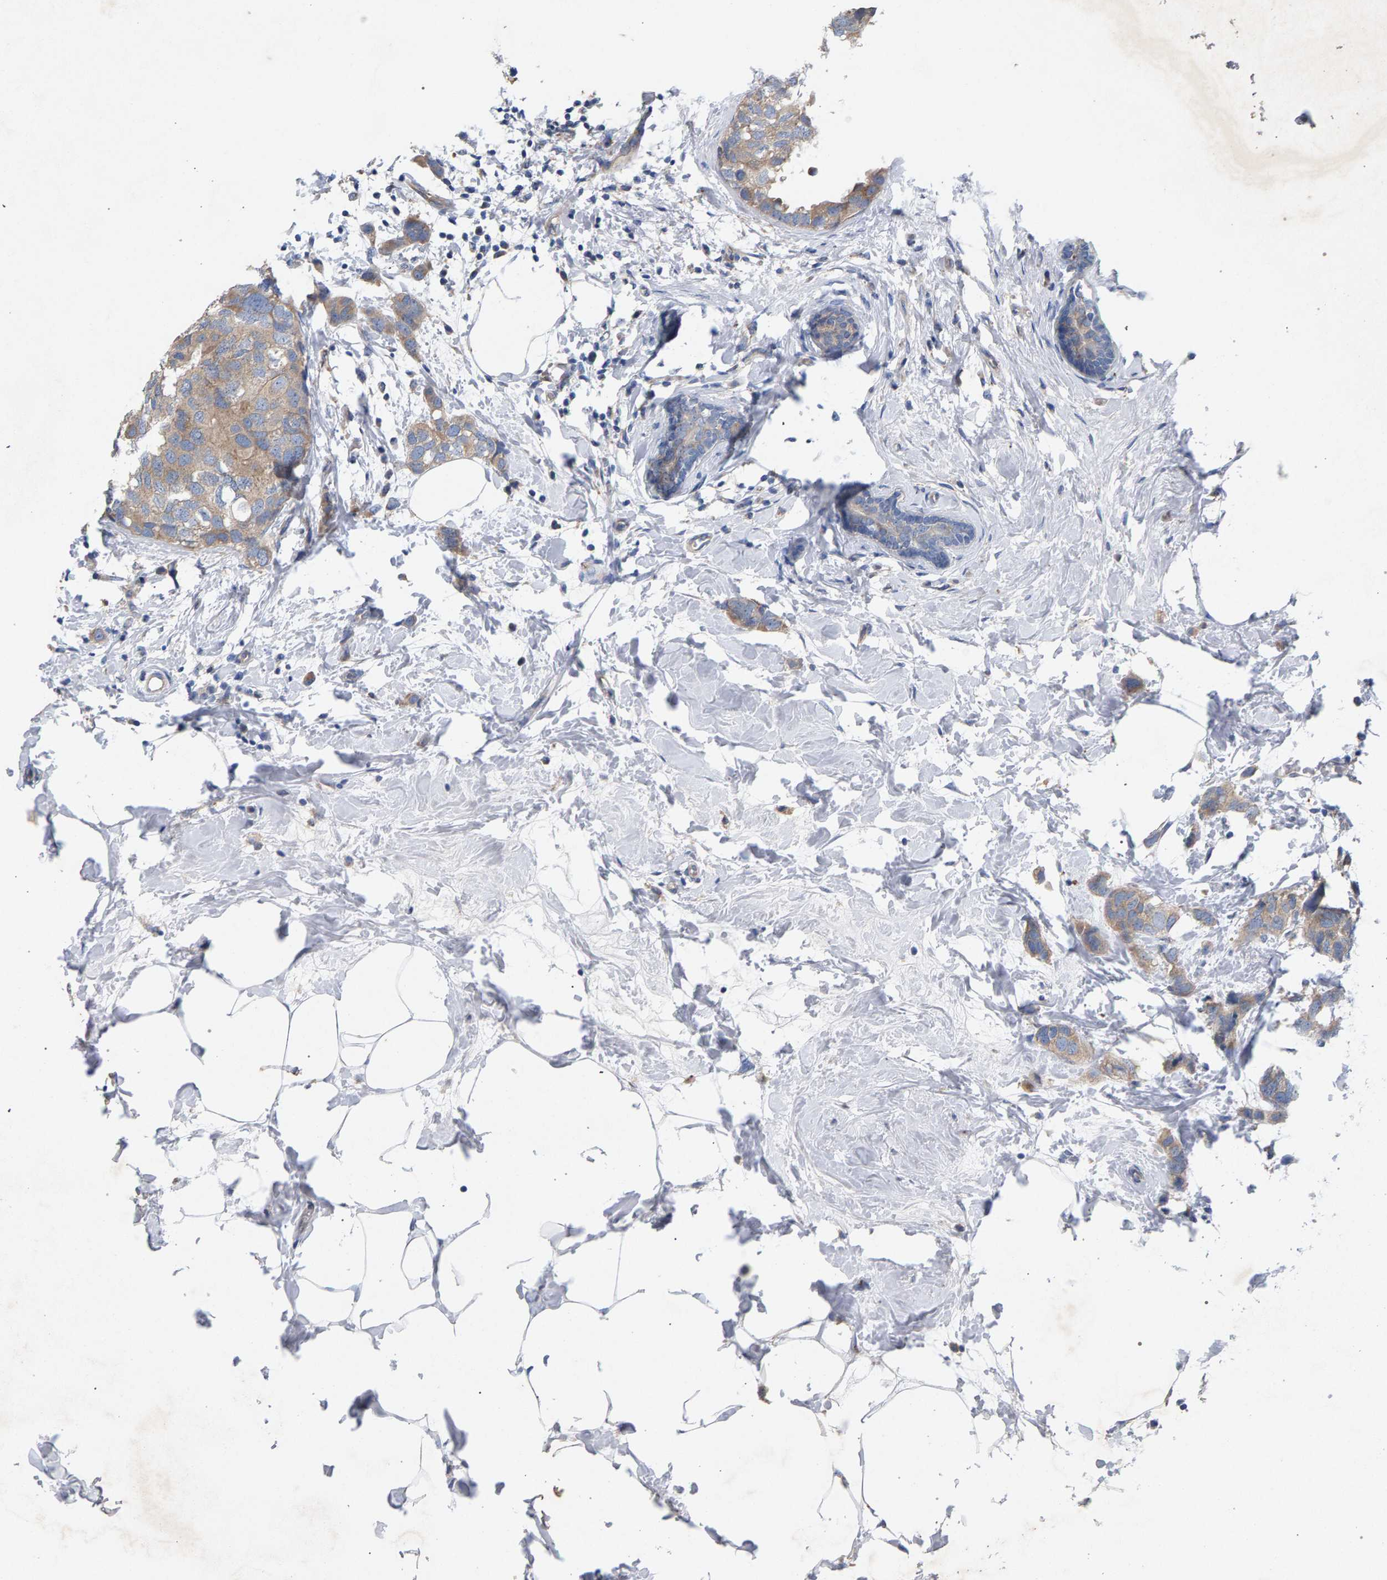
{"staining": {"intensity": "weak", "quantity": ">75%", "location": "cytoplasmic/membranous"}, "tissue": "breast cancer", "cell_type": "Tumor cells", "image_type": "cancer", "snomed": [{"axis": "morphology", "description": "Normal tissue, NOS"}, {"axis": "morphology", "description": "Duct carcinoma"}, {"axis": "topography", "description": "Breast"}], "caption": "Immunohistochemical staining of human breast cancer (infiltrating ductal carcinoma) shows low levels of weak cytoplasmic/membranous expression in approximately >75% of tumor cells.", "gene": "MAMDC2", "patient": {"sex": "female", "age": 50}}